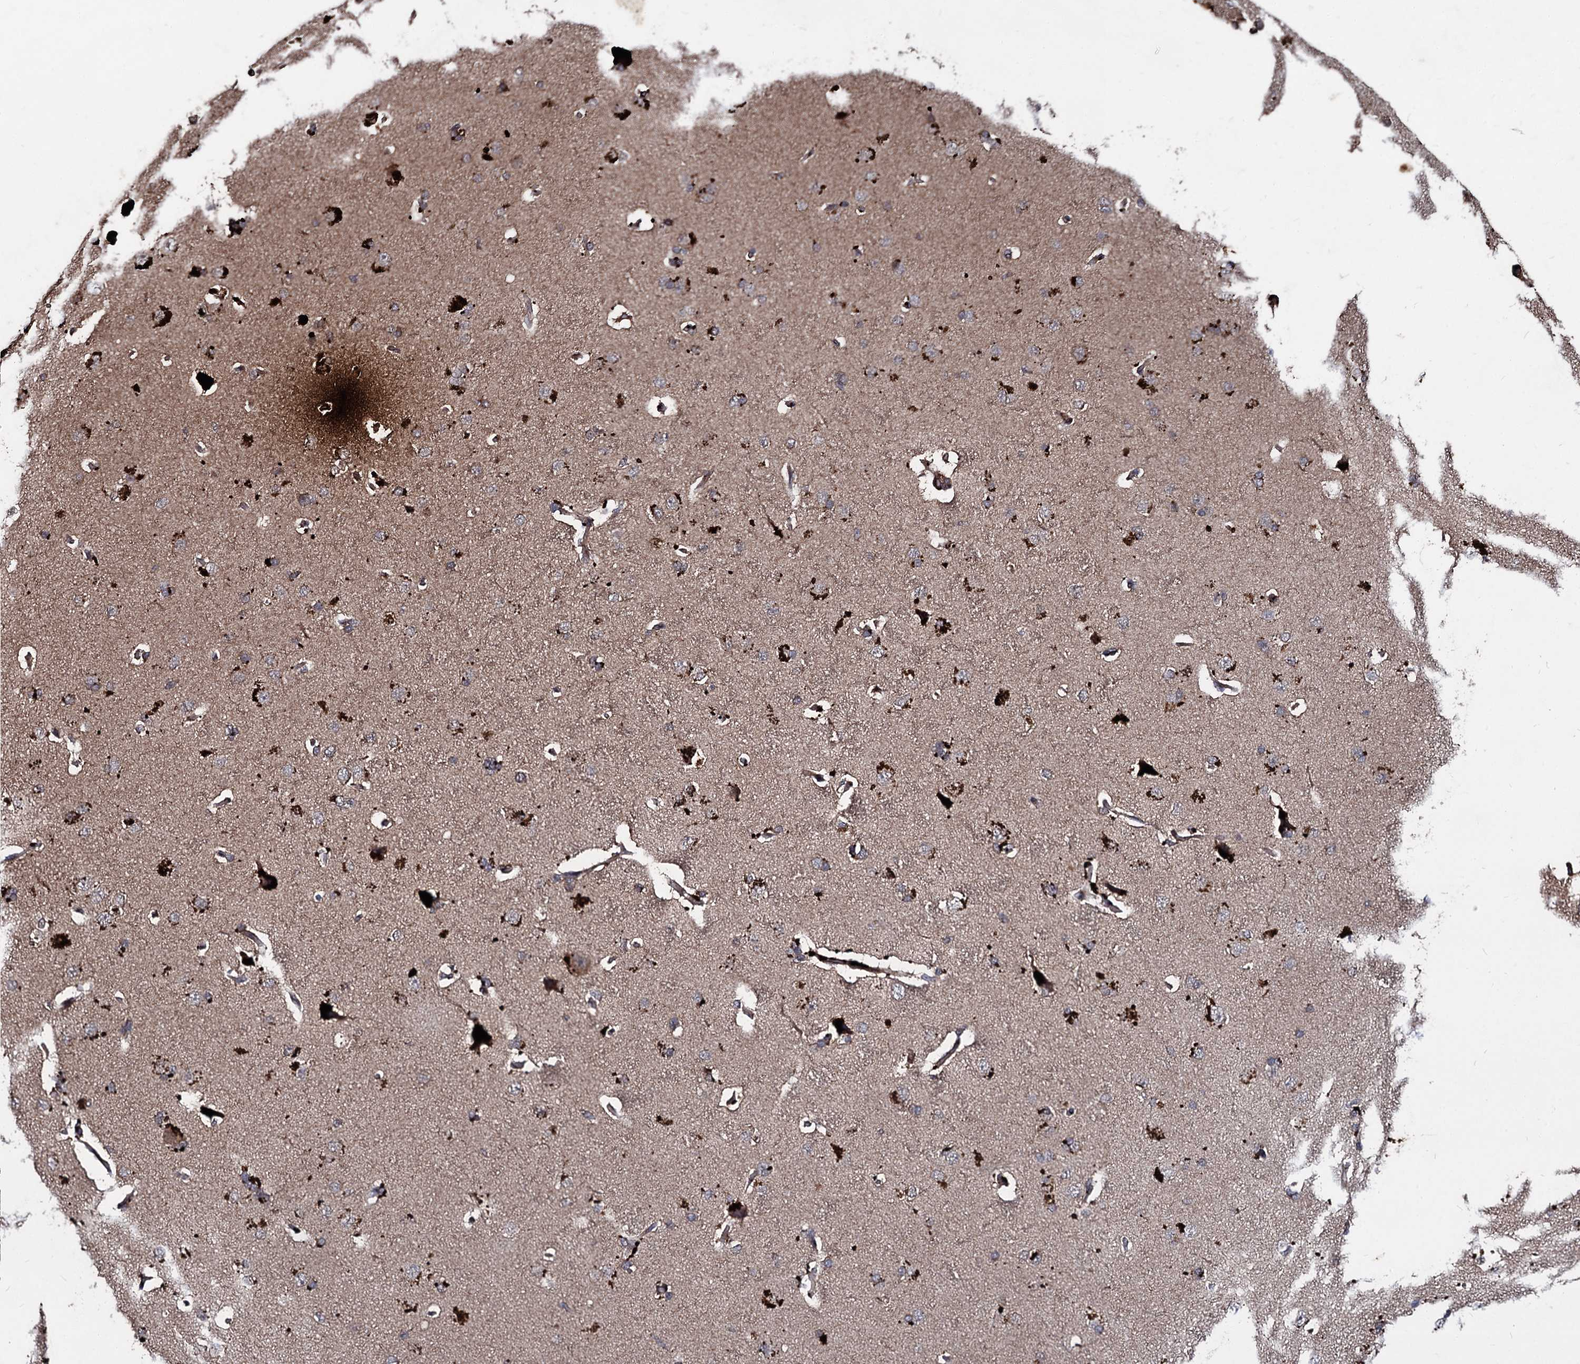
{"staining": {"intensity": "strong", "quantity": ">75%", "location": "cytoplasmic/membranous"}, "tissue": "cerebral cortex", "cell_type": "Endothelial cells", "image_type": "normal", "snomed": [{"axis": "morphology", "description": "Normal tissue, NOS"}, {"axis": "topography", "description": "Cerebral cortex"}], "caption": "Immunohistochemistry (IHC) image of normal human cerebral cortex stained for a protein (brown), which exhibits high levels of strong cytoplasmic/membranous expression in about >75% of endothelial cells.", "gene": "BCL2L2", "patient": {"sex": "male", "age": 62}}